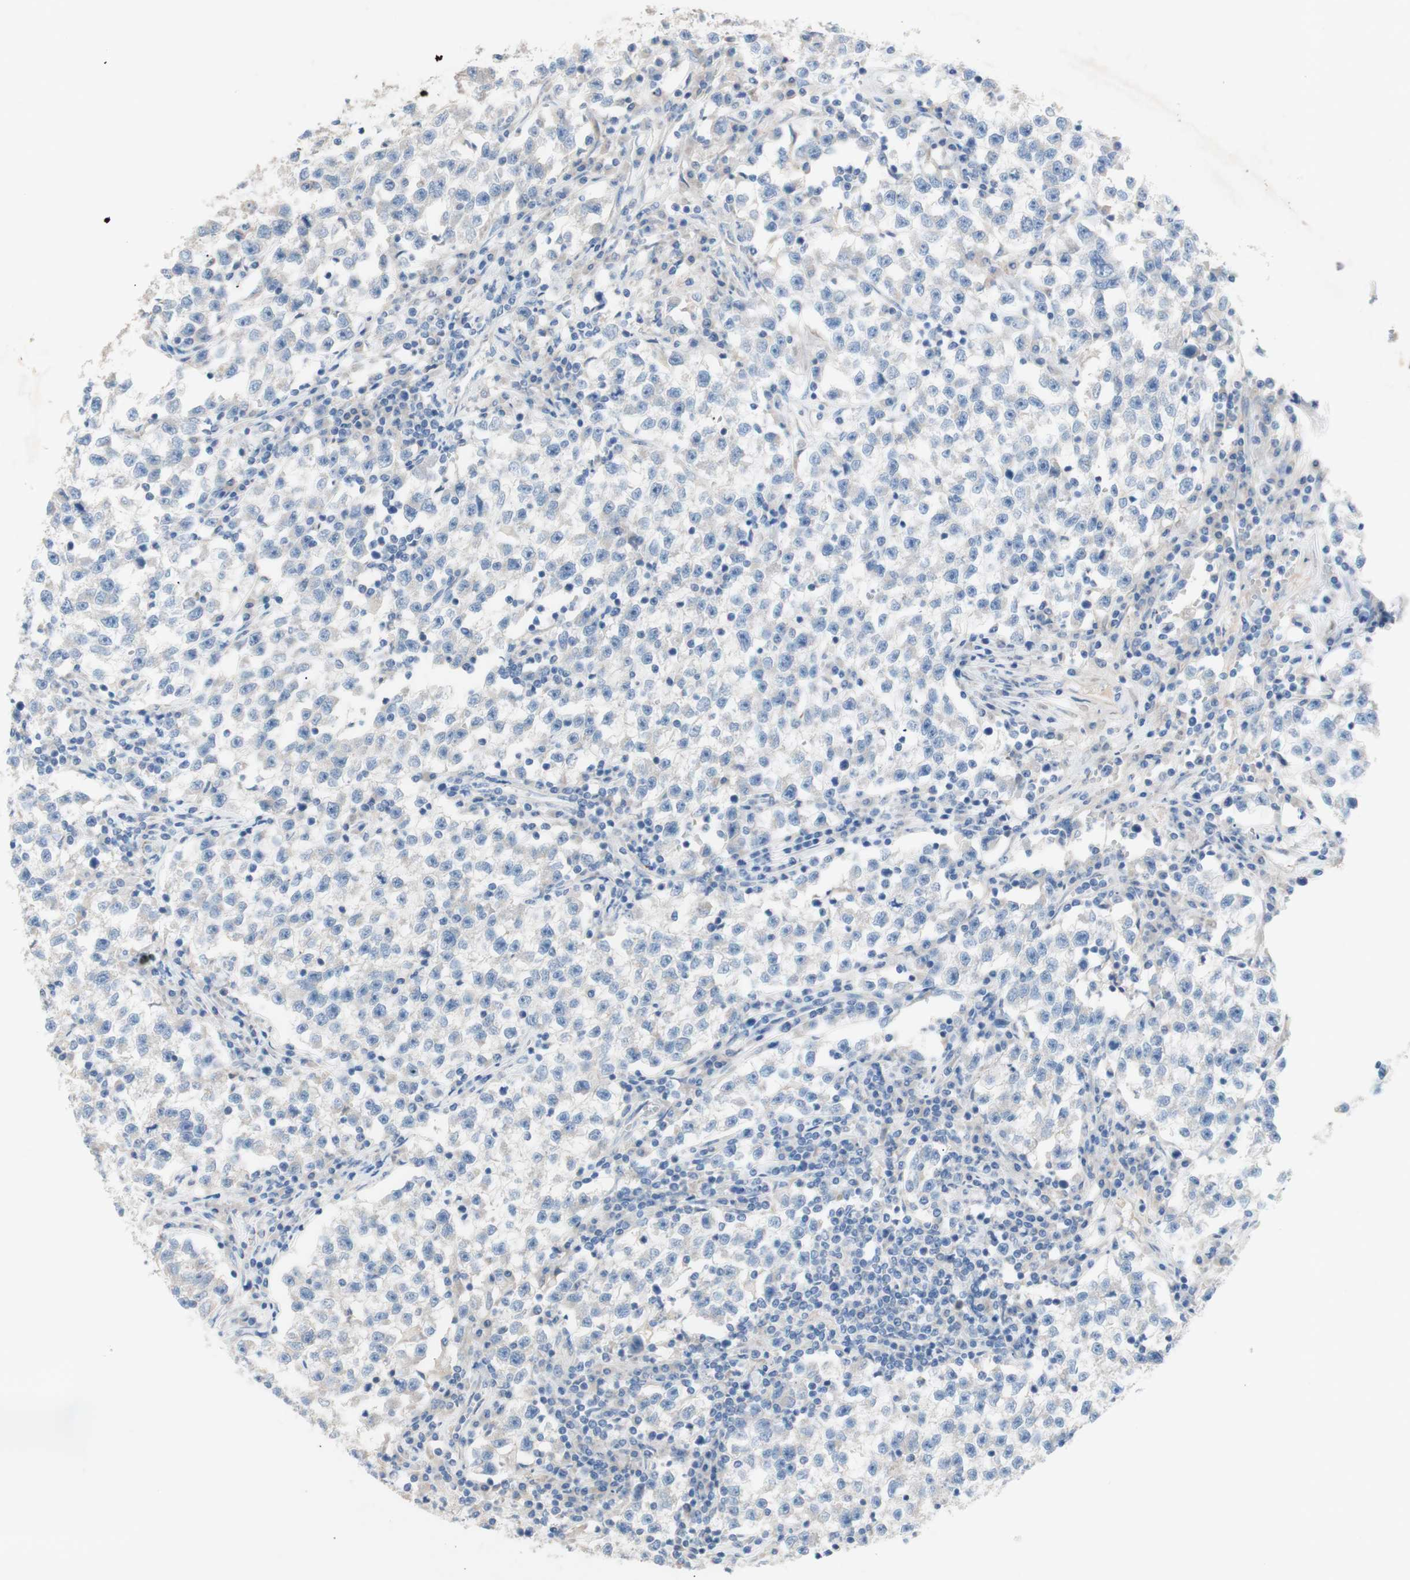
{"staining": {"intensity": "negative", "quantity": "none", "location": "none"}, "tissue": "testis cancer", "cell_type": "Tumor cells", "image_type": "cancer", "snomed": [{"axis": "morphology", "description": "Seminoma, NOS"}, {"axis": "topography", "description": "Testis"}], "caption": "A histopathology image of human testis cancer (seminoma) is negative for staining in tumor cells.", "gene": "TMIGD2", "patient": {"sex": "male", "age": 22}}